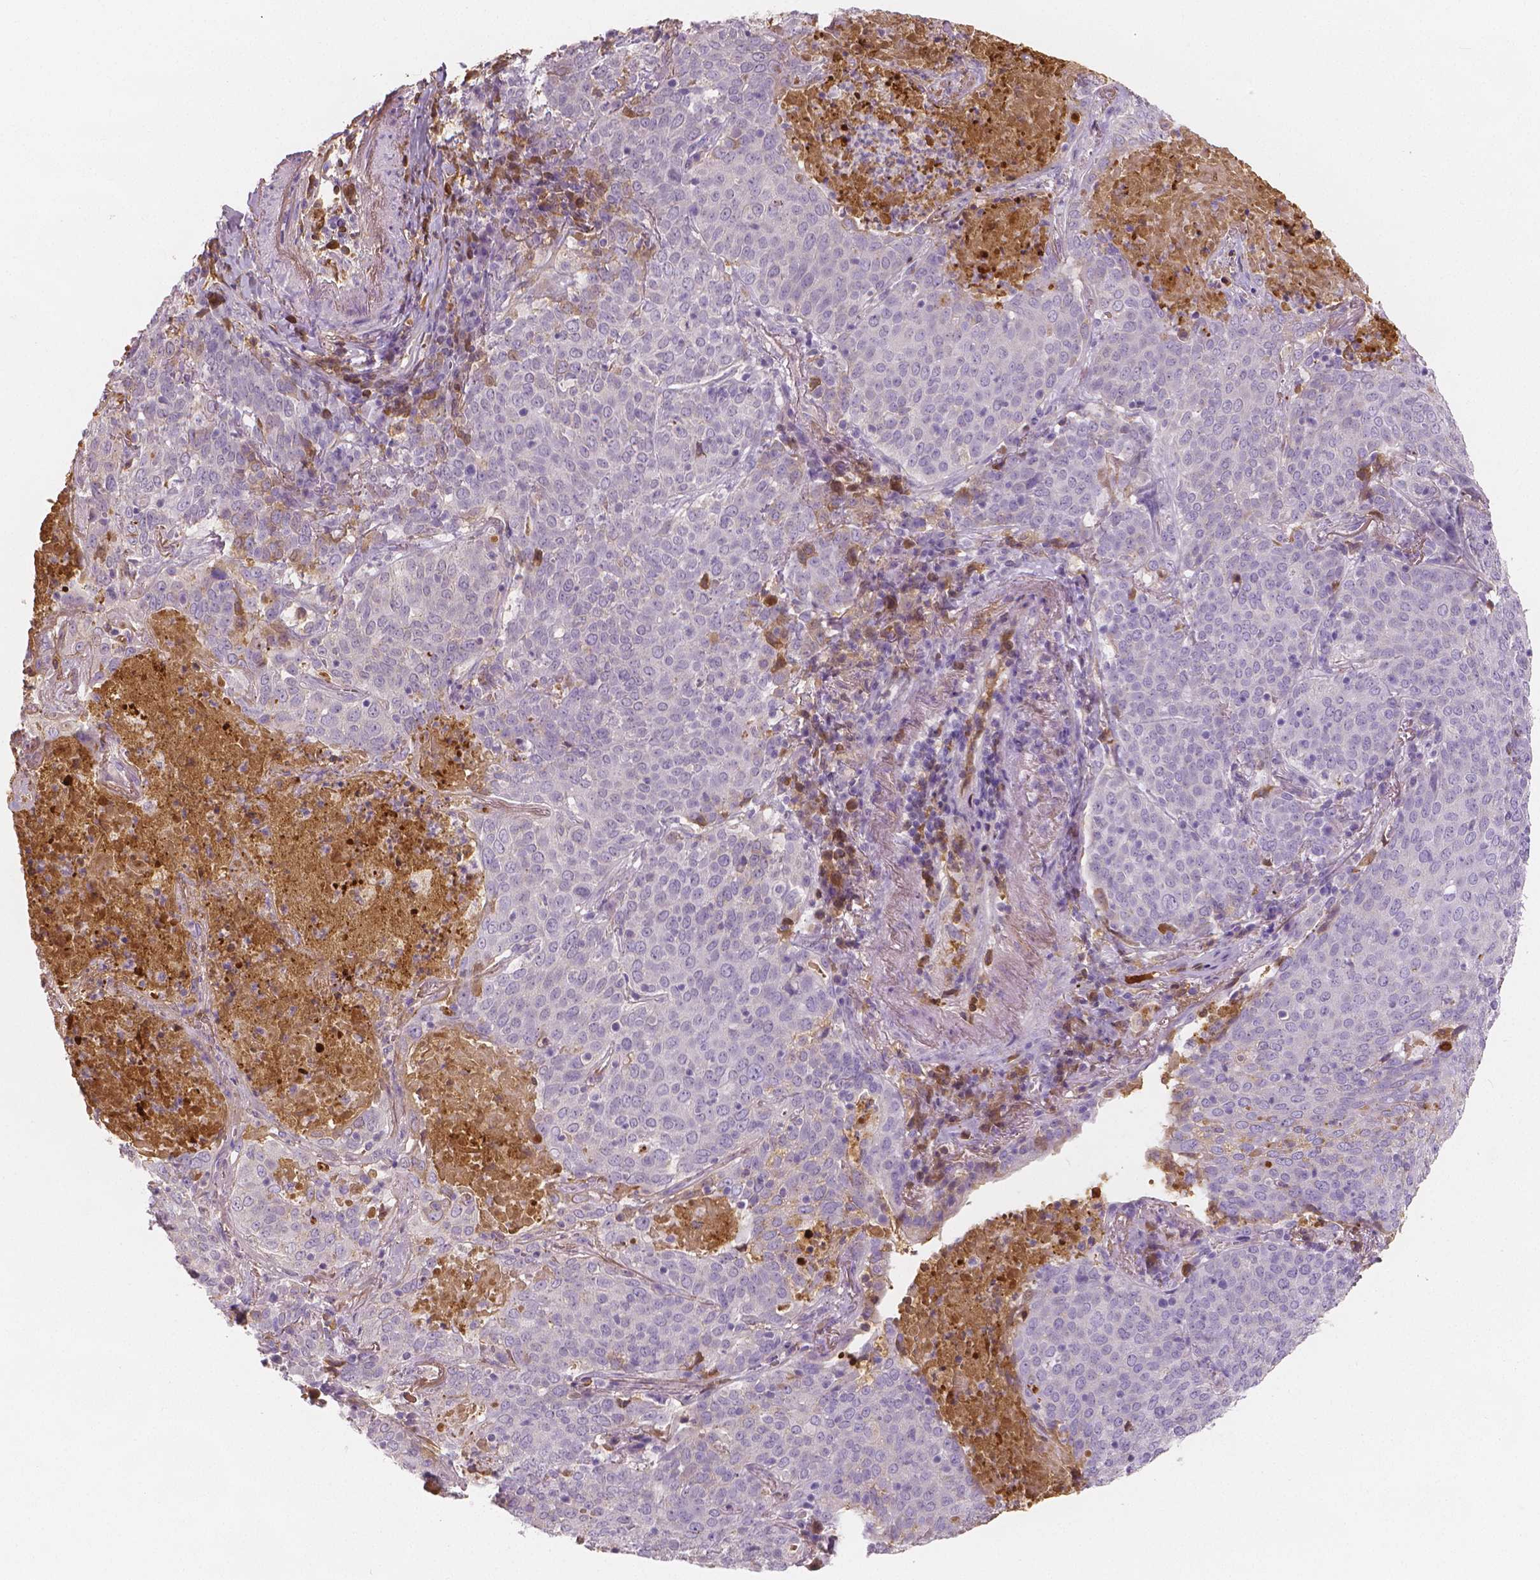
{"staining": {"intensity": "negative", "quantity": "none", "location": "none"}, "tissue": "lung cancer", "cell_type": "Tumor cells", "image_type": "cancer", "snomed": [{"axis": "morphology", "description": "Squamous cell carcinoma, NOS"}, {"axis": "topography", "description": "Lung"}], "caption": "Immunohistochemistry (IHC) image of neoplastic tissue: human lung cancer (squamous cell carcinoma) stained with DAB demonstrates no significant protein staining in tumor cells.", "gene": "APOA4", "patient": {"sex": "male", "age": 82}}